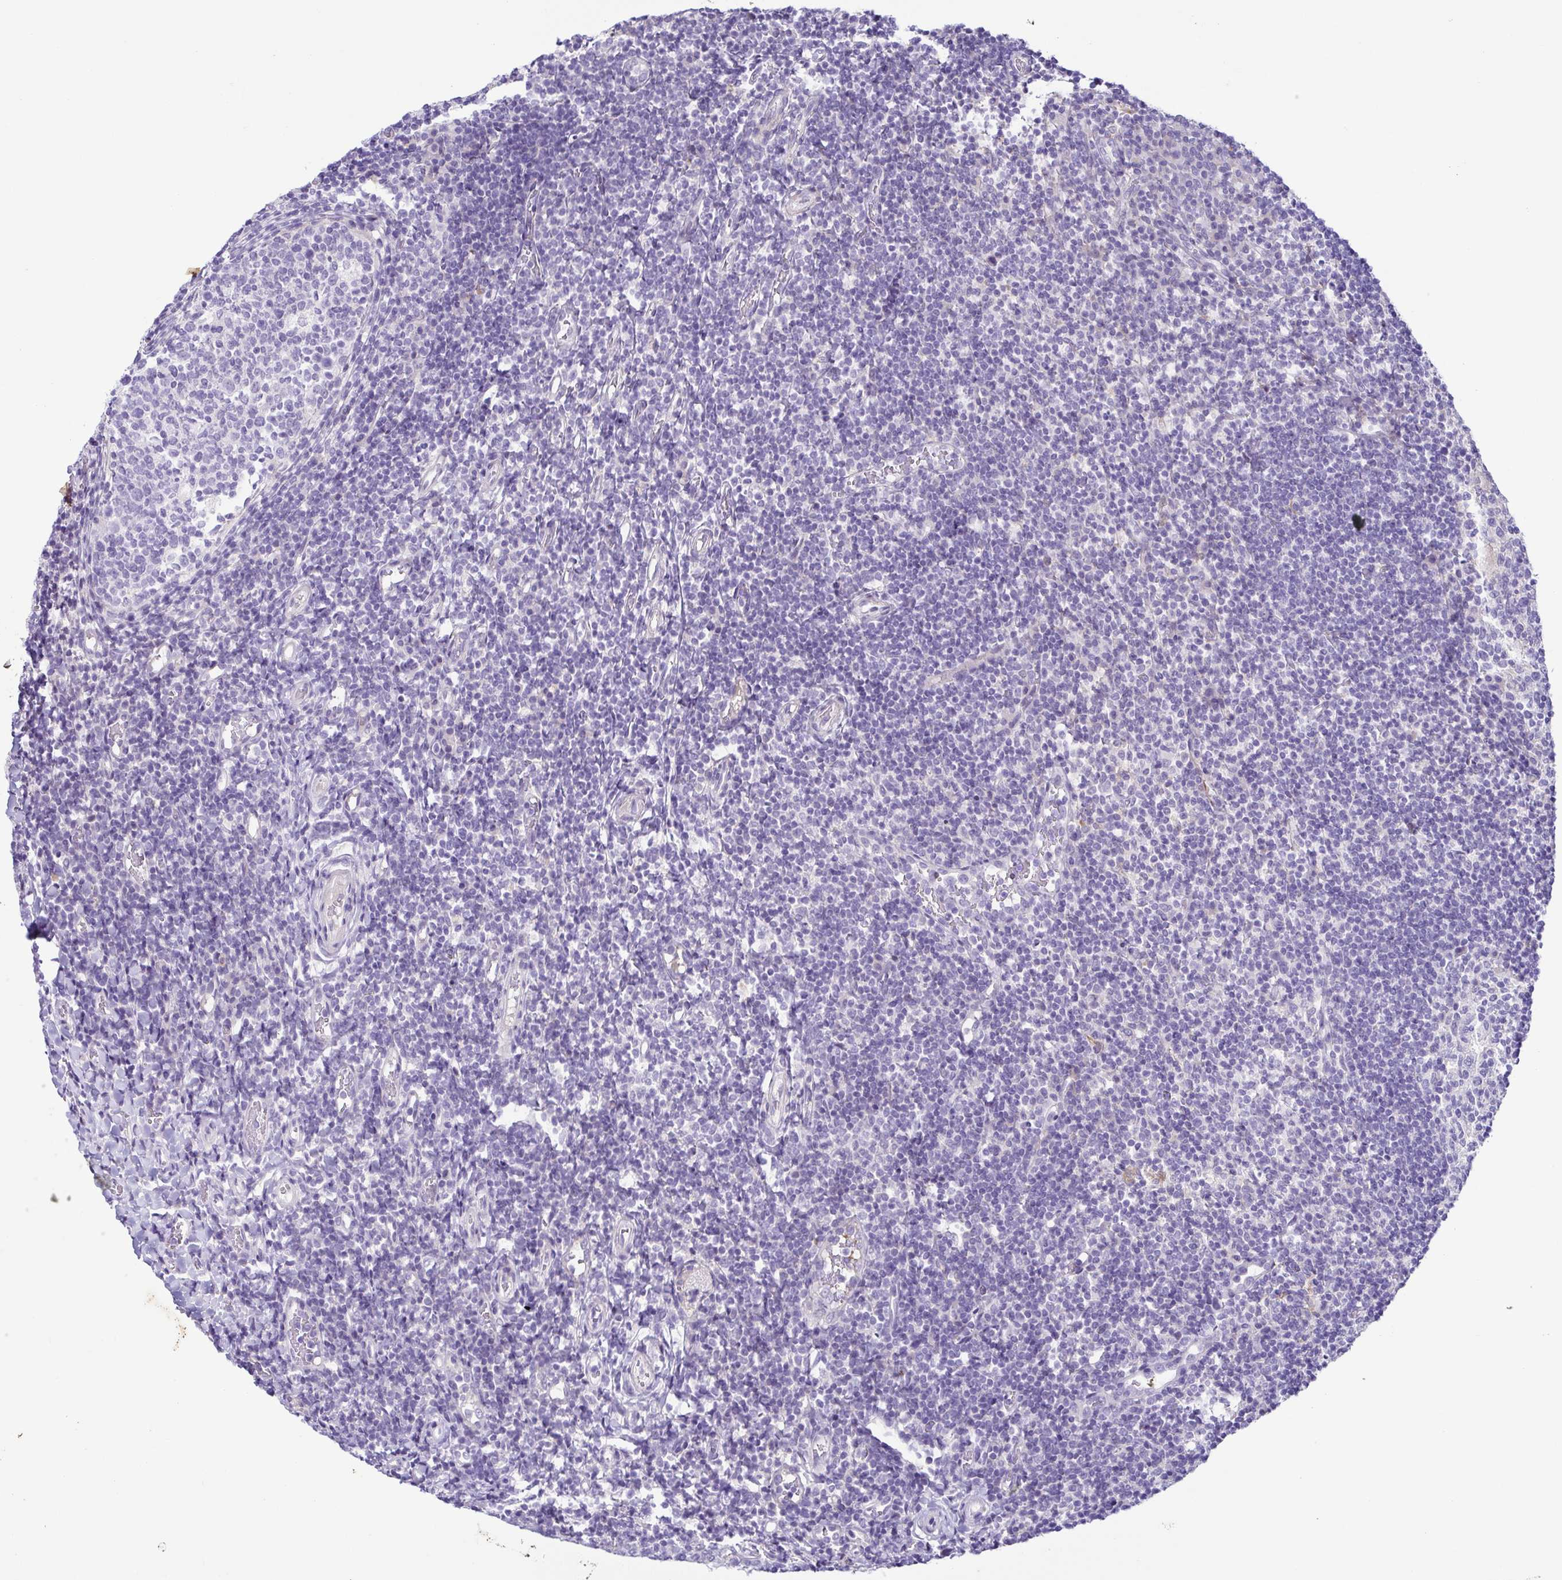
{"staining": {"intensity": "negative", "quantity": "none", "location": "none"}, "tissue": "tonsil", "cell_type": "Germinal center cells", "image_type": "normal", "snomed": [{"axis": "morphology", "description": "Normal tissue, NOS"}, {"axis": "topography", "description": "Tonsil"}], "caption": "The image demonstrates no staining of germinal center cells in benign tonsil.", "gene": "TERT", "patient": {"sex": "female", "age": 10}}